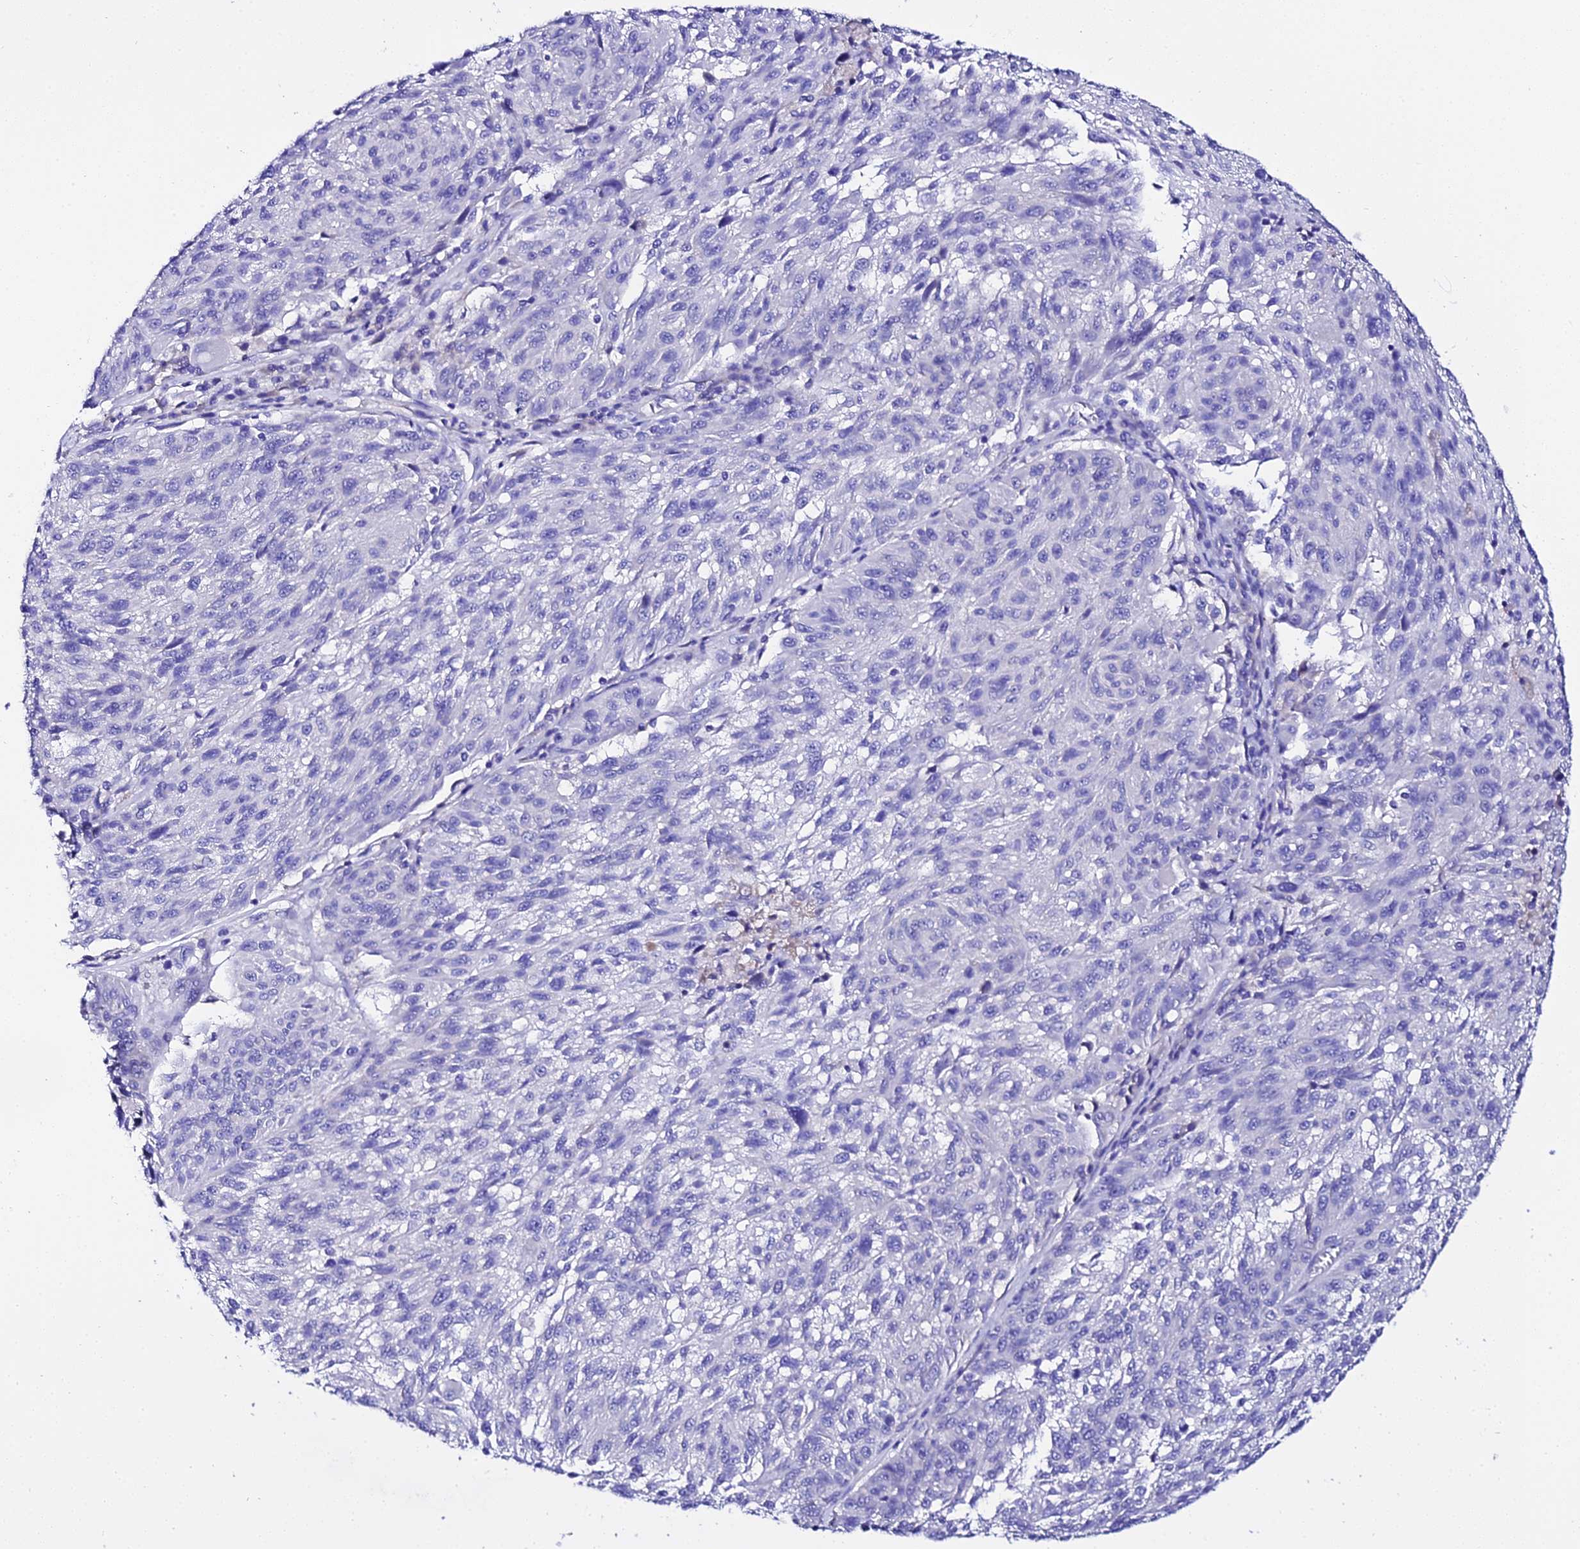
{"staining": {"intensity": "negative", "quantity": "none", "location": "none"}, "tissue": "melanoma", "cell_type": "Tumor cells", "image_type": "cancer", "snomed": [{"axis": "morphology", "description": "Malignant melanoma, NOS"}, {"axis": "topography", "description": "Skin"}], "caption": "Immunohistochemical staining of human malignant melanoma demonstrates no significant positivity in tumor cells.", "gene": "TMEM117", "patient": {"sex": "male", "age": 53}}